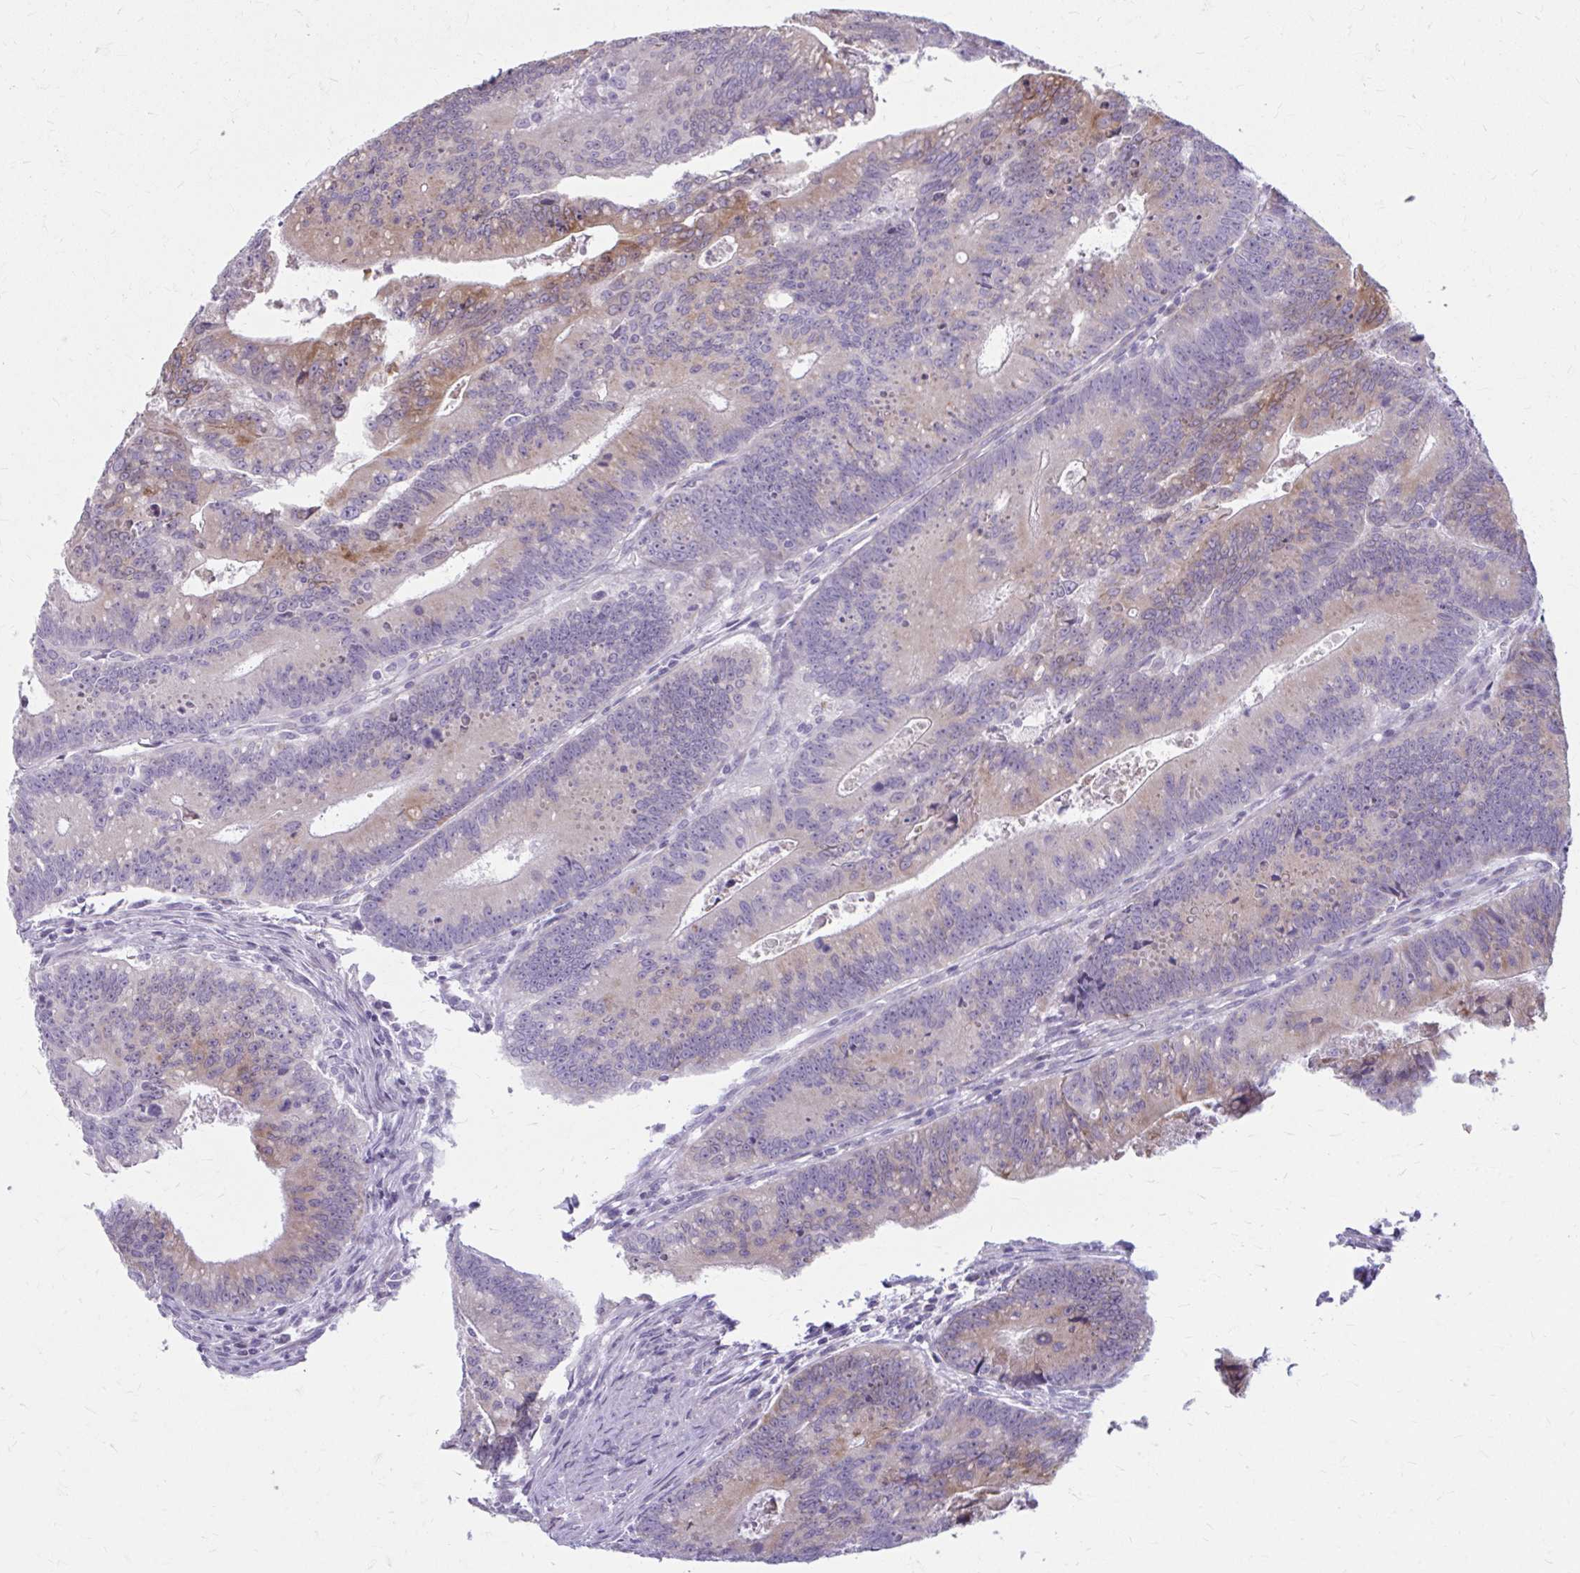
{"staining": {"intensity": "moderate", "quantity": "<25%", "location": "cytoplasmic/membranous"}, "tissue": "colorectal cancer", "cell_type": "Tumor cells", "image_type": "cancer", "snomed": [{"axis": "morphology", "description": "Adenocarcinoma, NOS"}, {"axis": "topography", "description": "Rectum"}], "caption": "Immunohistochemistry (IHC) photomicrograph of neoplastic tissue: human colorectal cancer (adenocarcinoma) stained using immunohistochemistry exhibits low levels of moderate protein expression localized specifically in the cytoplasmic/membranous of tumor cells, appearing as a cytoplasmic/membranous brown color.", "gene": "MSMO1", "patient": {"sex": "female", "age": 81}}